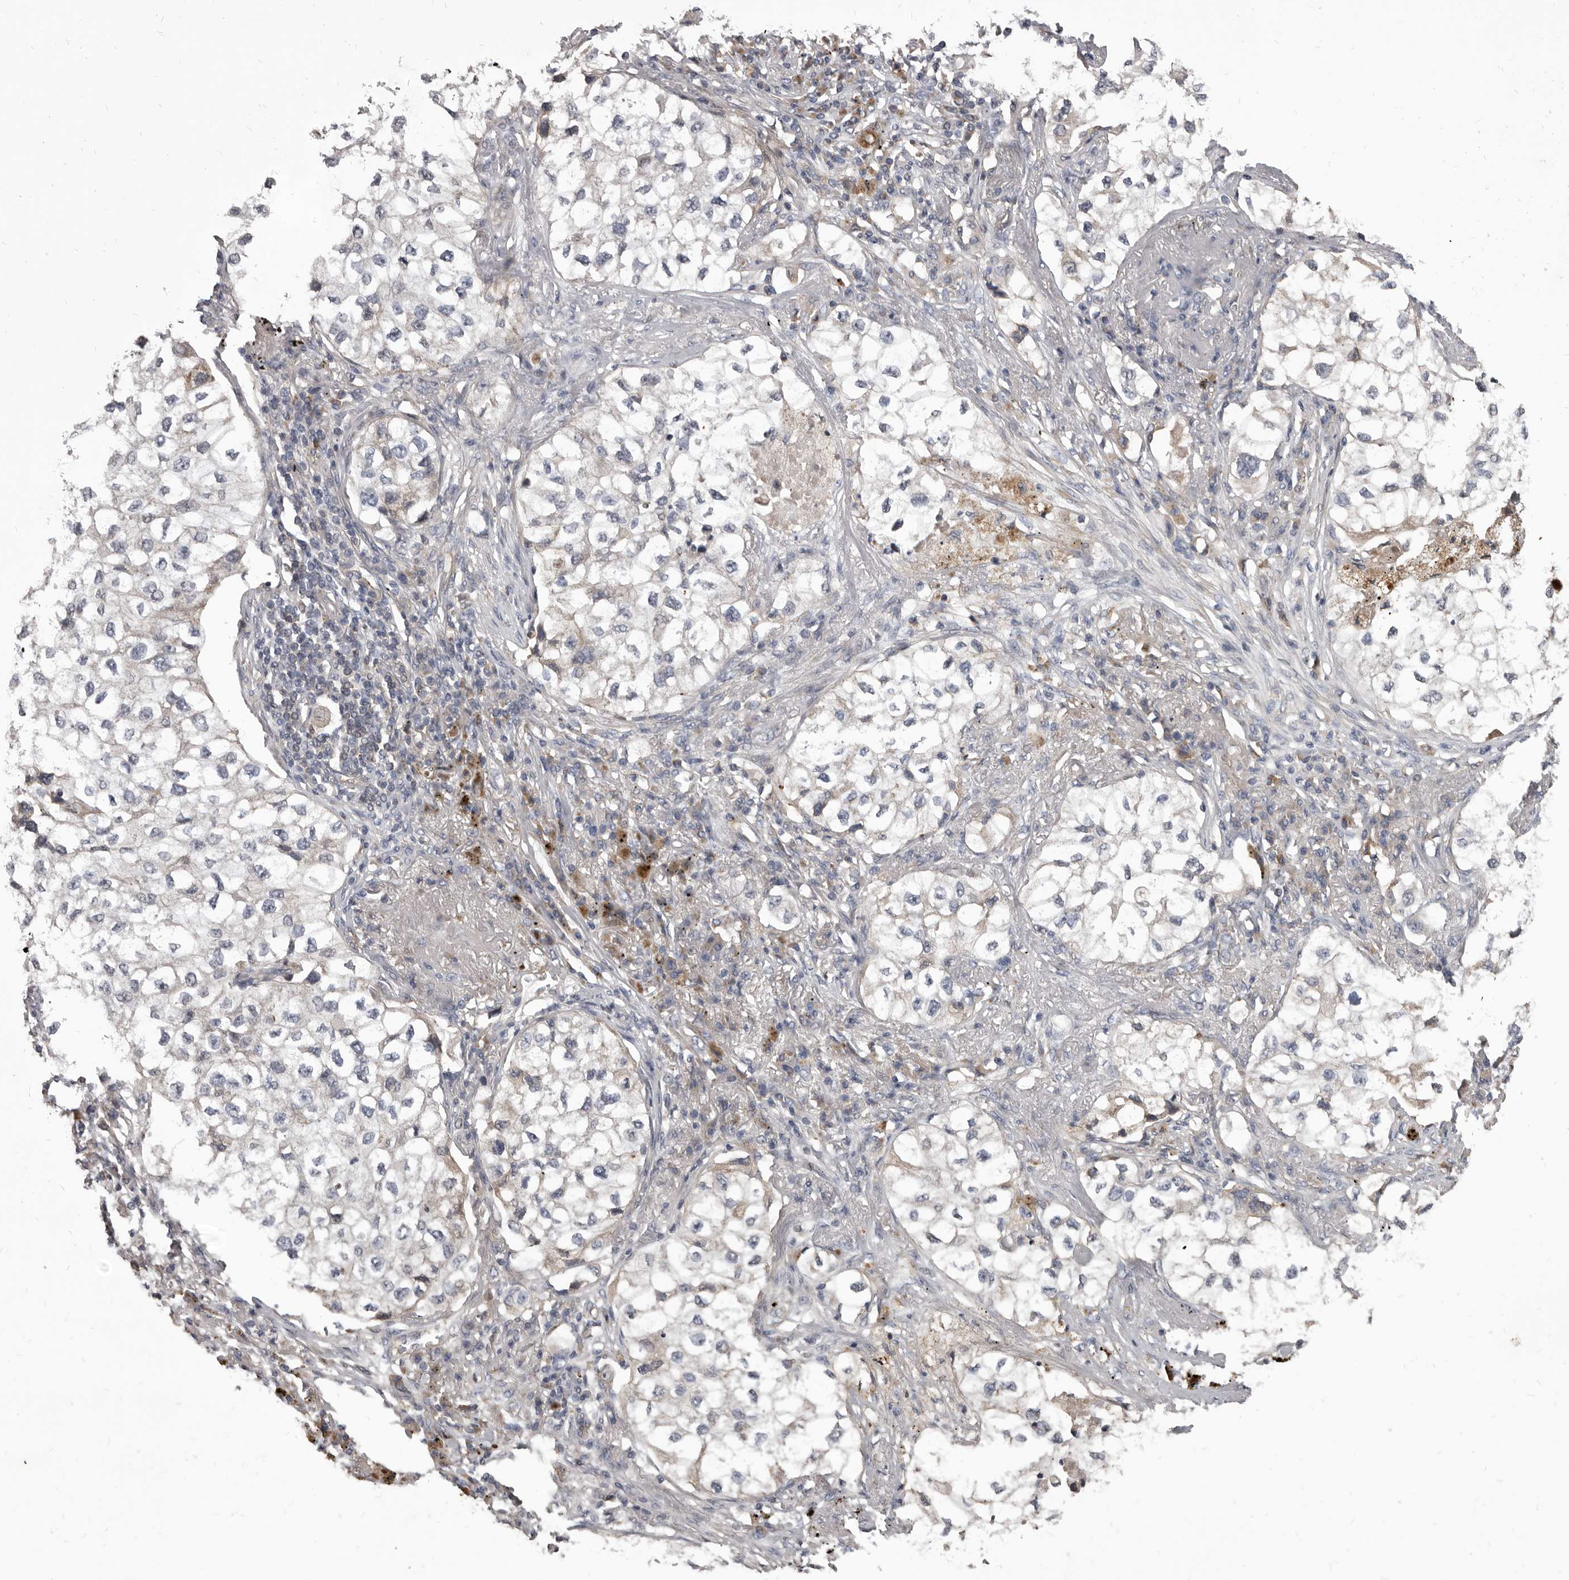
{"staining": {"intensity": "negative", "quantity": "none", "location": "none"}, "tissue": "lung cancer", "cell_type": "Tumor cells", "image_type": "cancer", "snomed": [{"axis": "morphology", "description": "Adenocarcinoma, NOS"}, {"axis": "topography", "description": "Lung"}], "caption": "Lung cancer stained for a protein using IHC exhibits no positivity tumor cells.", "gene": "ALDH5A1", "patient": {"sex": "male", "age": 63}}